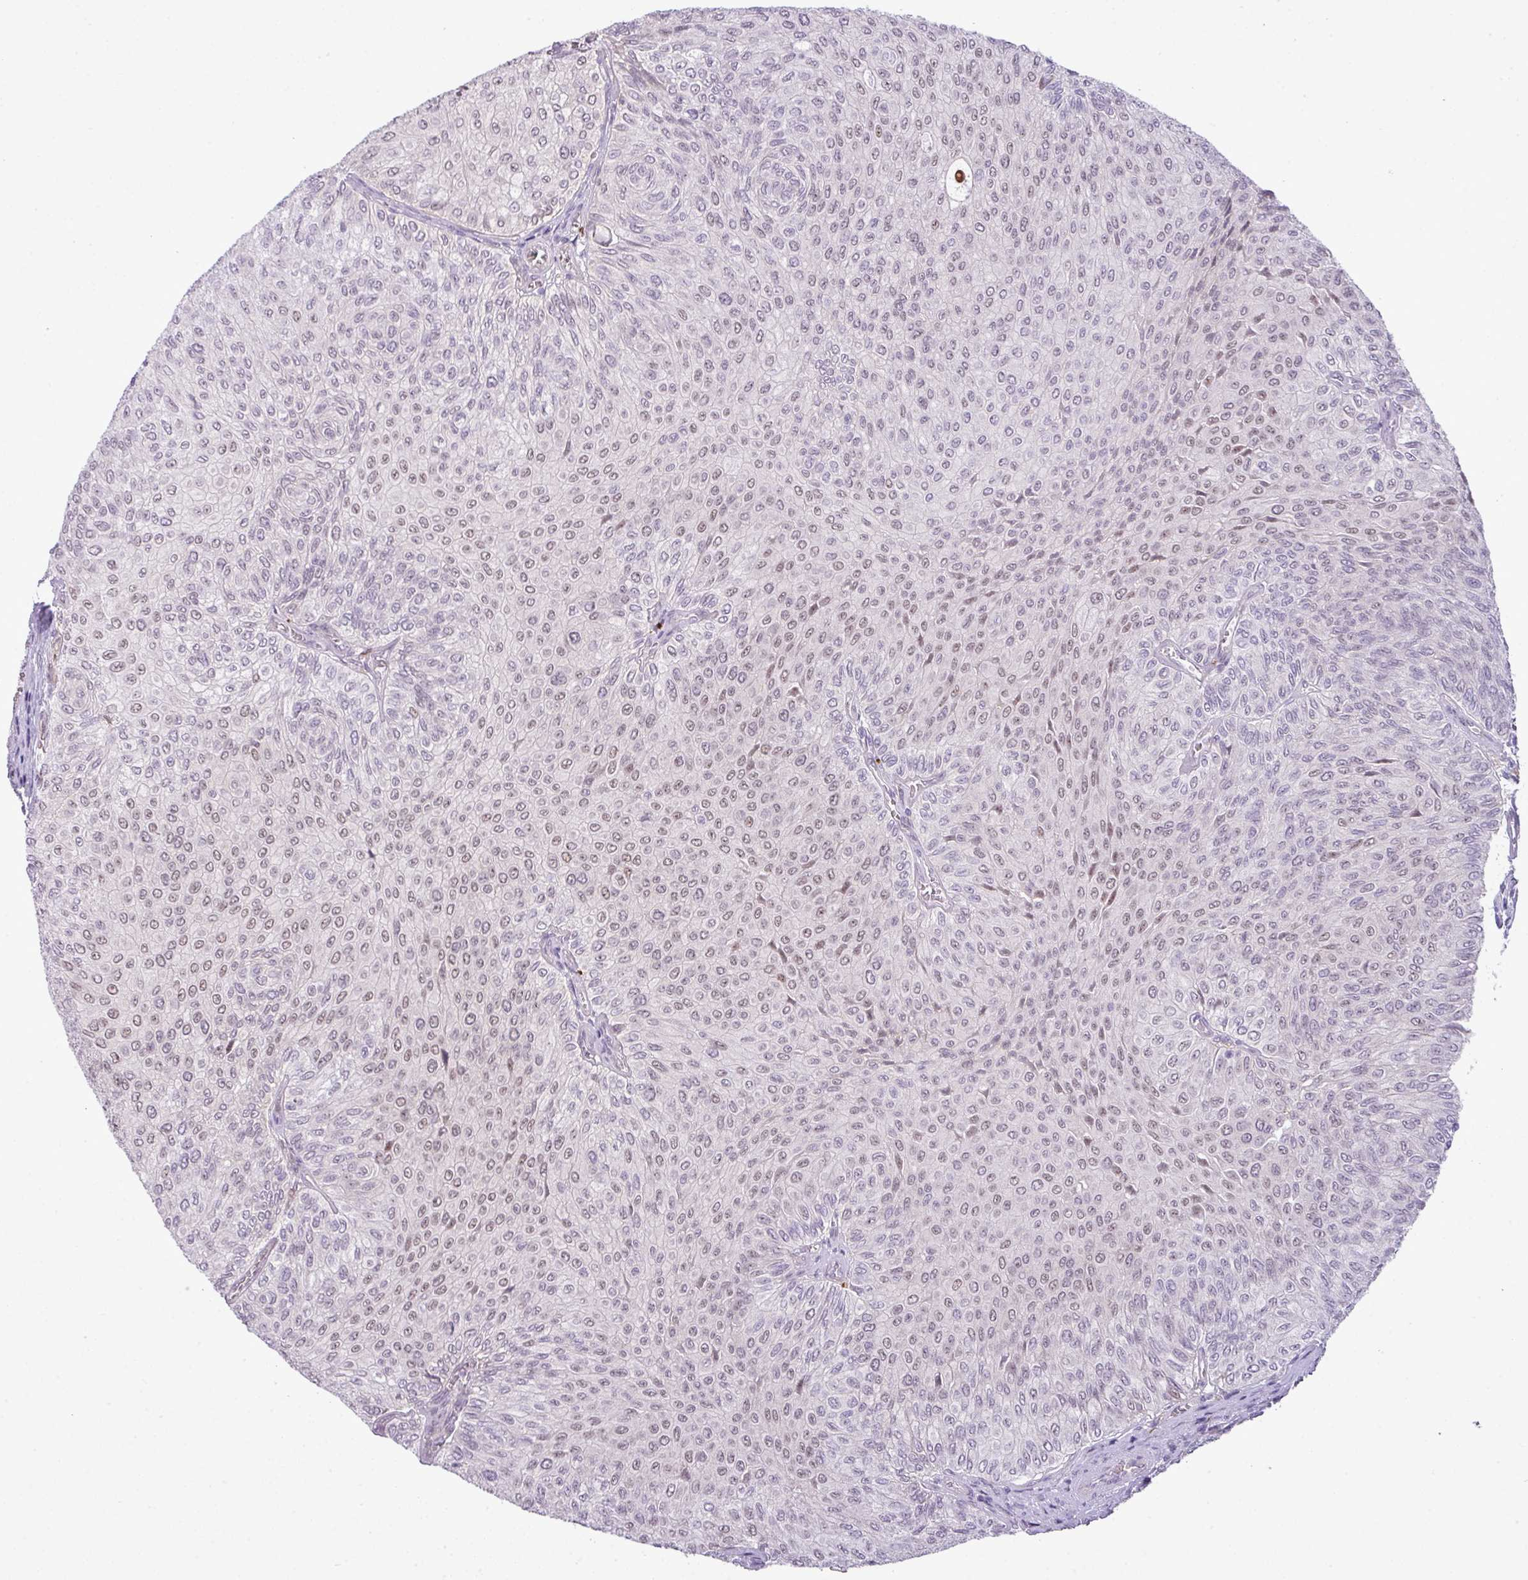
{"staining": {"intensity": "weak", "quantity": "25%-75%", "location": "nuclear"}, "tissue": "urothelial cancer", "cell_type": "Tumor cells", "image_type": "cancer", "snomed": [{"axis": "morphology", "description": "Urothelial carcinoma, NOS"}, {"axis": "topography", "description": "Urinary bladder"}], "caption": "Weak nuclear positivity for a protein is appreciated in approximately 25%-75% of tumor cells of transitional cell carcinoma using immunohistochemistry (IHC).", "gene": "MAK16", "patient": {"sex": "male", "age": 59}}